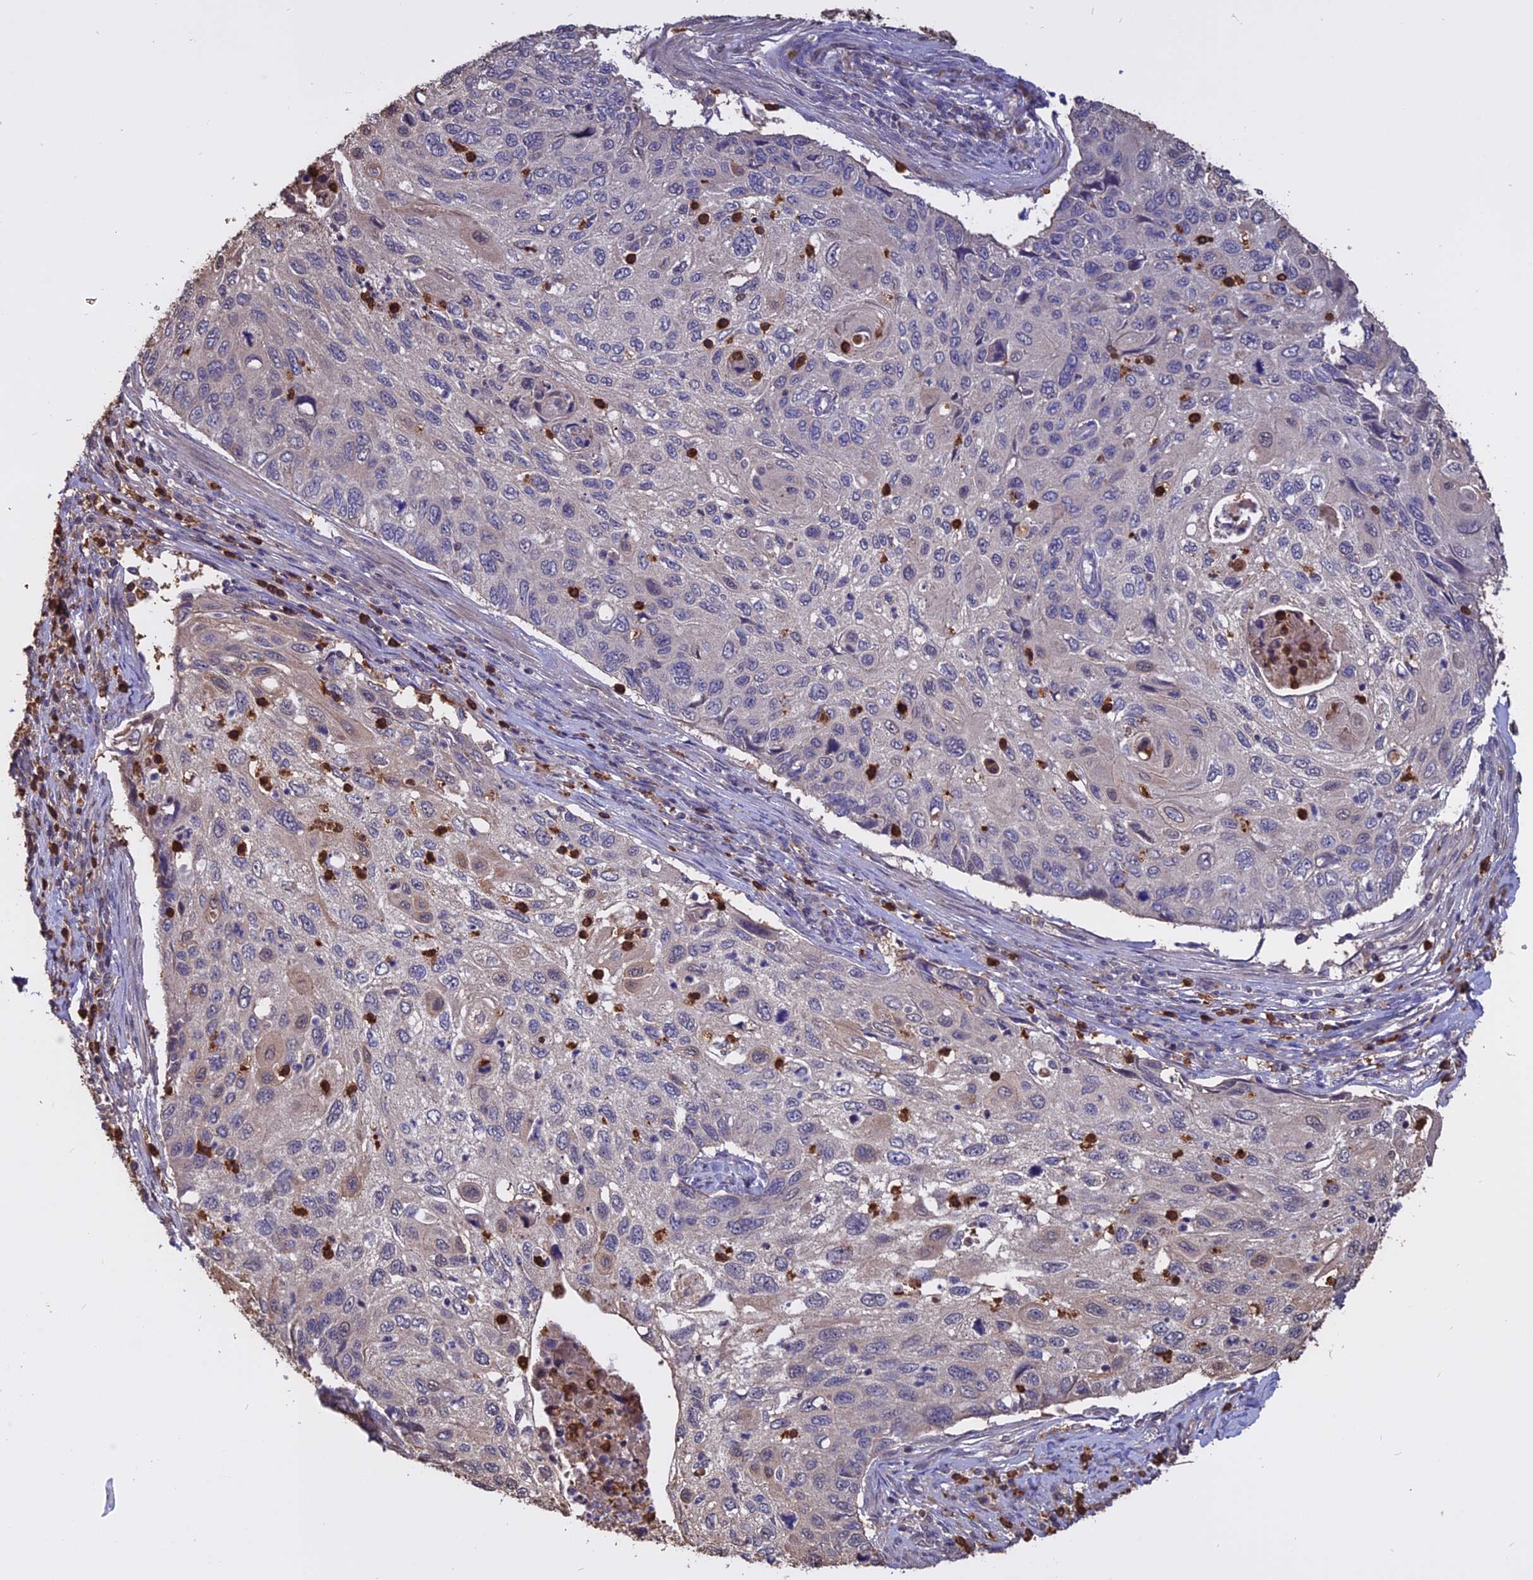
{"staining": {"intensity": "negative", "quantity": "none", "location": "none"}, "tissue": "cervical cancer", "cell_type": "Tumor cells", "image_type": "cancer", "snomed": [{"axis": "morphology", "description": "Squamous cell carcinoma, NOS"}, {"axis": "topography", "description": "Cervix"}], "caption": "The micrograph reveals no significant staining in tumor cells of cervical squamous cell carcinoma.", "gene": "CARMIL2", "patient": {"sex": "female", "age": 70}}